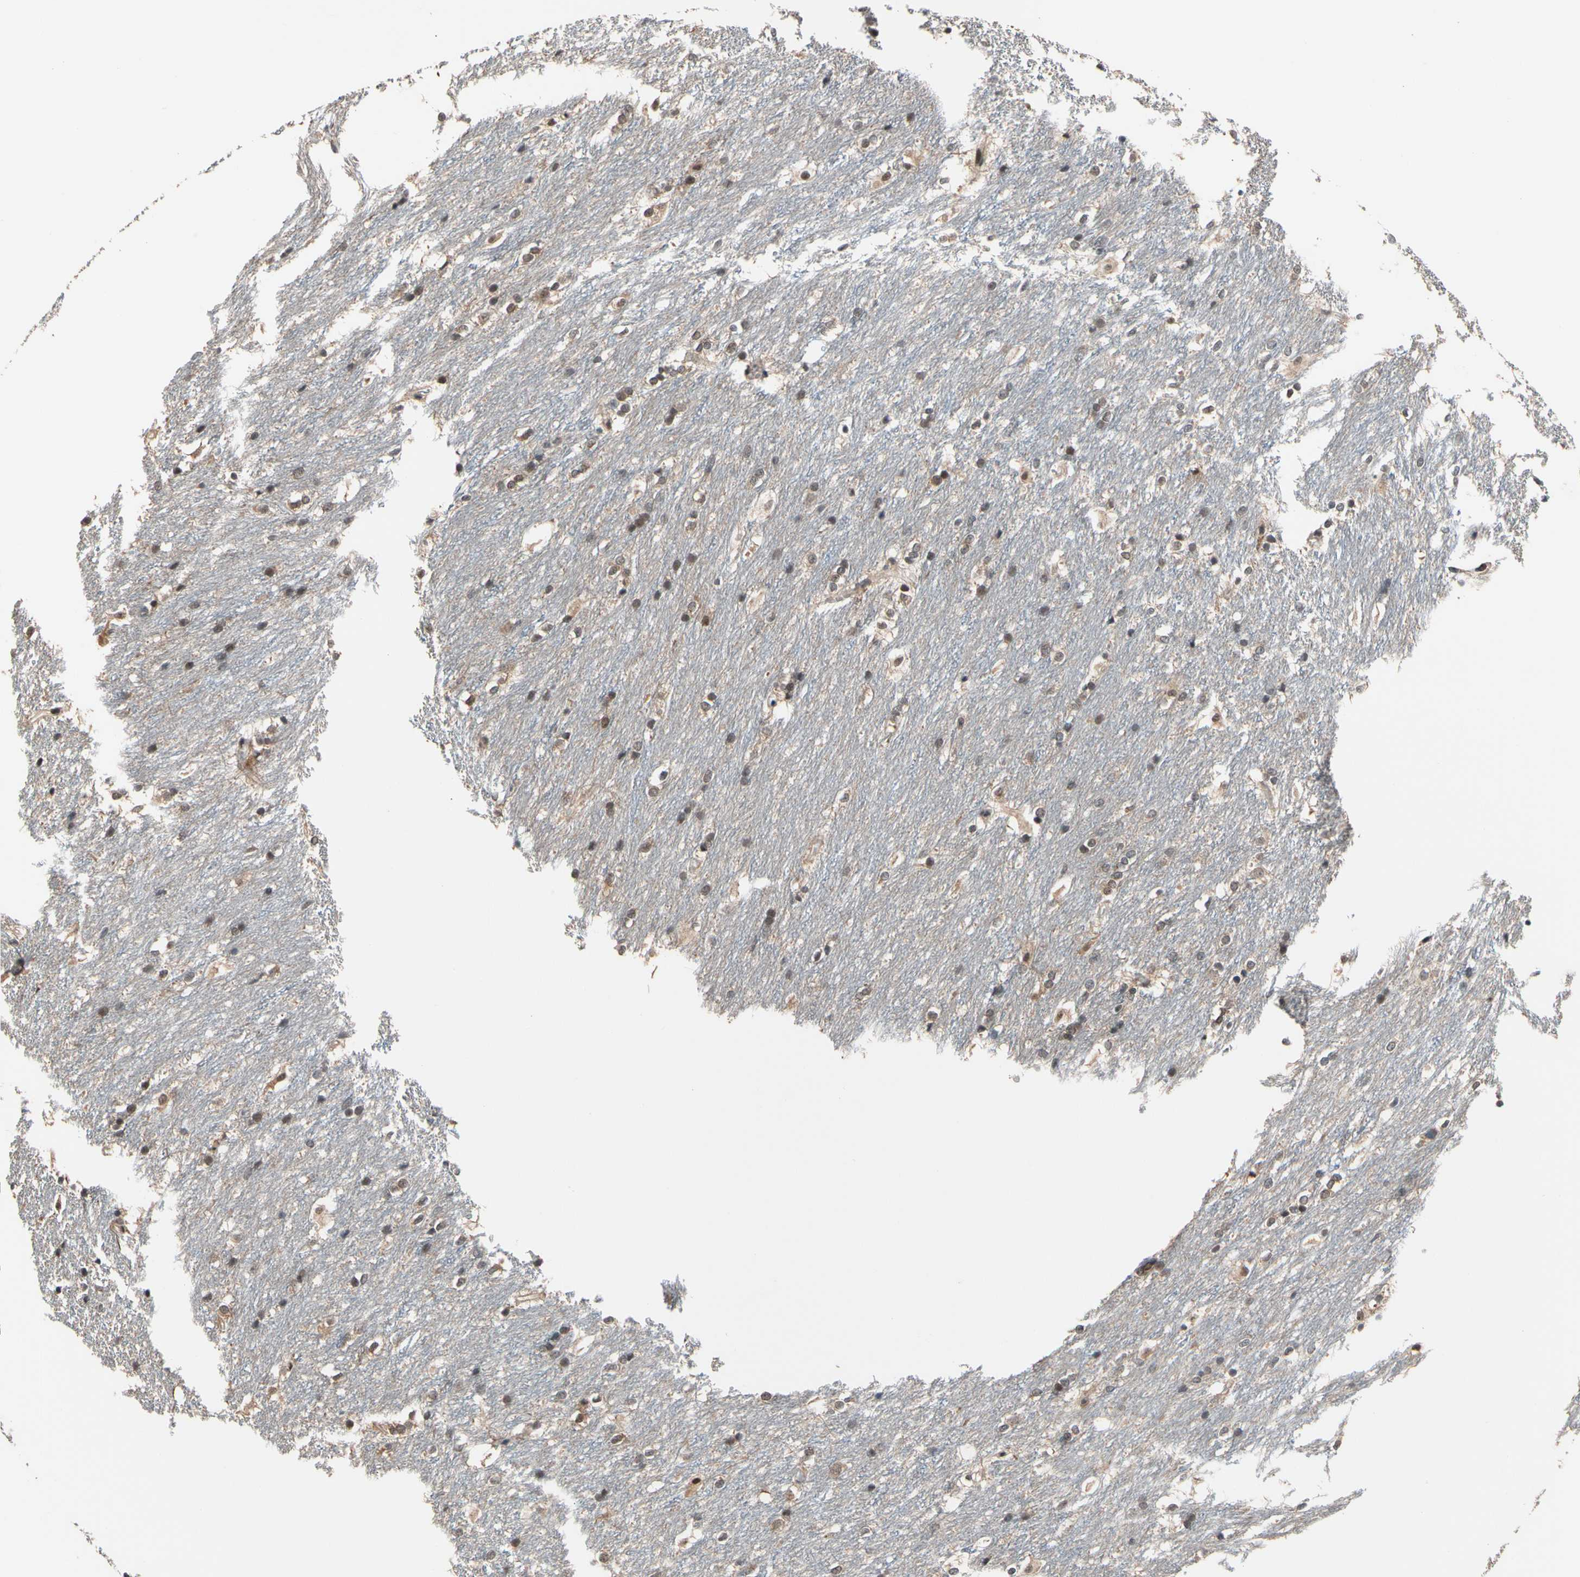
{"staining": {"intensity": "moderate", "quantity": "25%-75%", "location": "cytoplasmic/membranous,nuclear"}, "tissue": "caudate", "cell_type": "Glial cells", "image_type": "normal", "snomed": [{"axis": "morphology", "description": "Normal tissue, NOS"}, {"axis": "topography", "description": "Lateral ventricle wall"}], "caption": "Immunohistochemistry (IHC) image of unremarkable caudate: caudate stained using immunohistochemistry exhibits medium levels of moderate protein expression localized specifically in the cytoplasmic/membranous,nuclear of glial cells, appearing as a cytoplasmic/membranous,nuclear brown color.", "gene": "NGEF", "patient": {"sex": "female", "age": 19}}